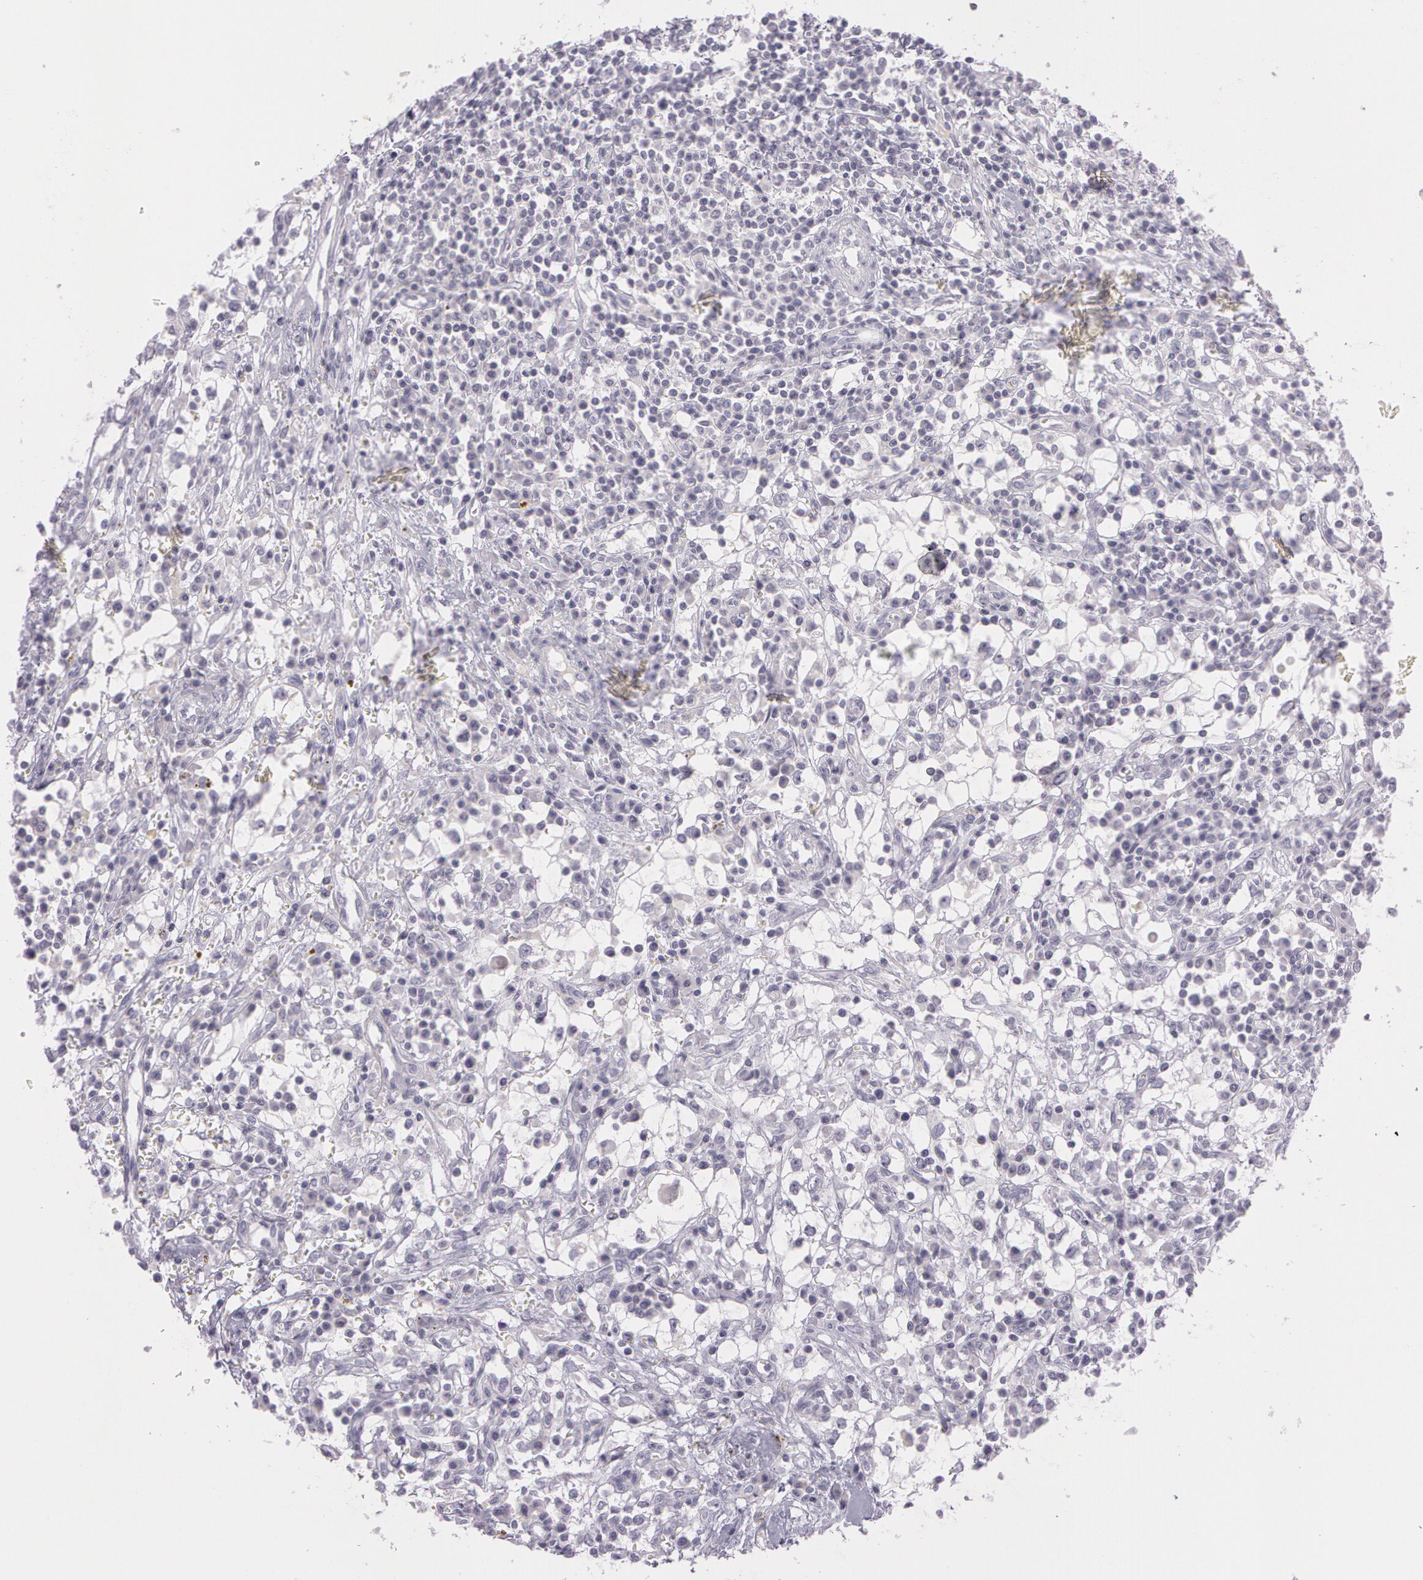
{"staining": {"intensity": "negative", "quantity": "none", "location": "none"}, "tissue": "renal cancer", "cell_type": "Tumor cells", "image_type": "cancer", "snomed": [{"axis": "morphology", "description": "Adenocarcinoma, NOS"}, {"axis": "topography", "description": "Kidney"}], "caption": "Photomicrograph shows no significant protein staining in tumor cells of renal adenocarcinoma.", "gene": "OTC", "patient": {"sex": "male", "age": 82}}